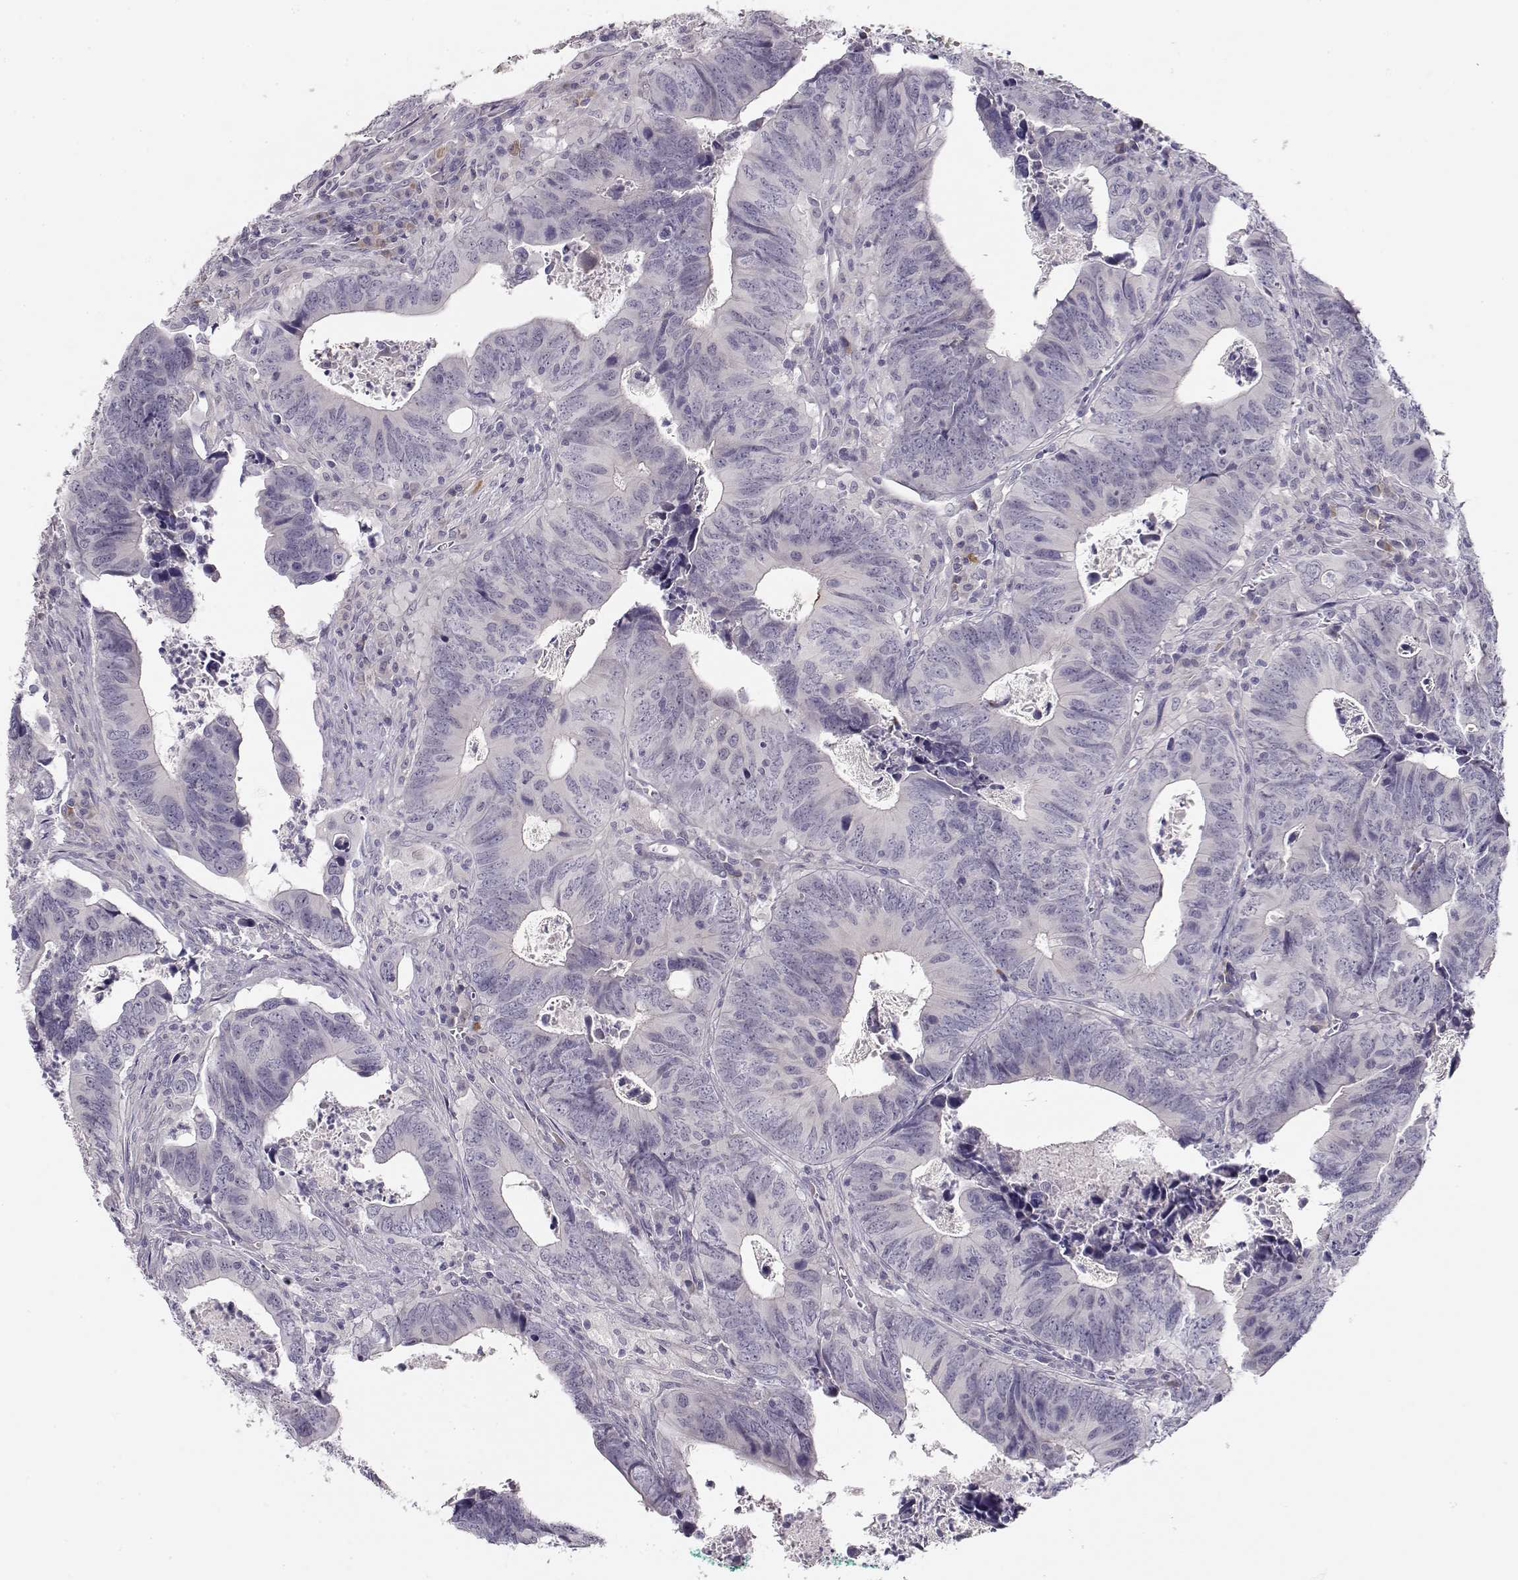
{"staining": {"intensity": "negative", "quantity": "none", "location": "none"}, "tissue": "colorectal cancer", "cell_type": "Tumor cells", "image_type": "cancer", "snomed": [{"axis": "morphology", "description": "Adenocarcinoma, NOS"}, {"axis": "topography", "description": "Colon"}], "caption": "This is a image of IHC staining of colorectal adenocarcinoma, which shows no positivity in tumor cells.", "gene": "TTC26", "patient": {"sex": "female", "age": 82}}